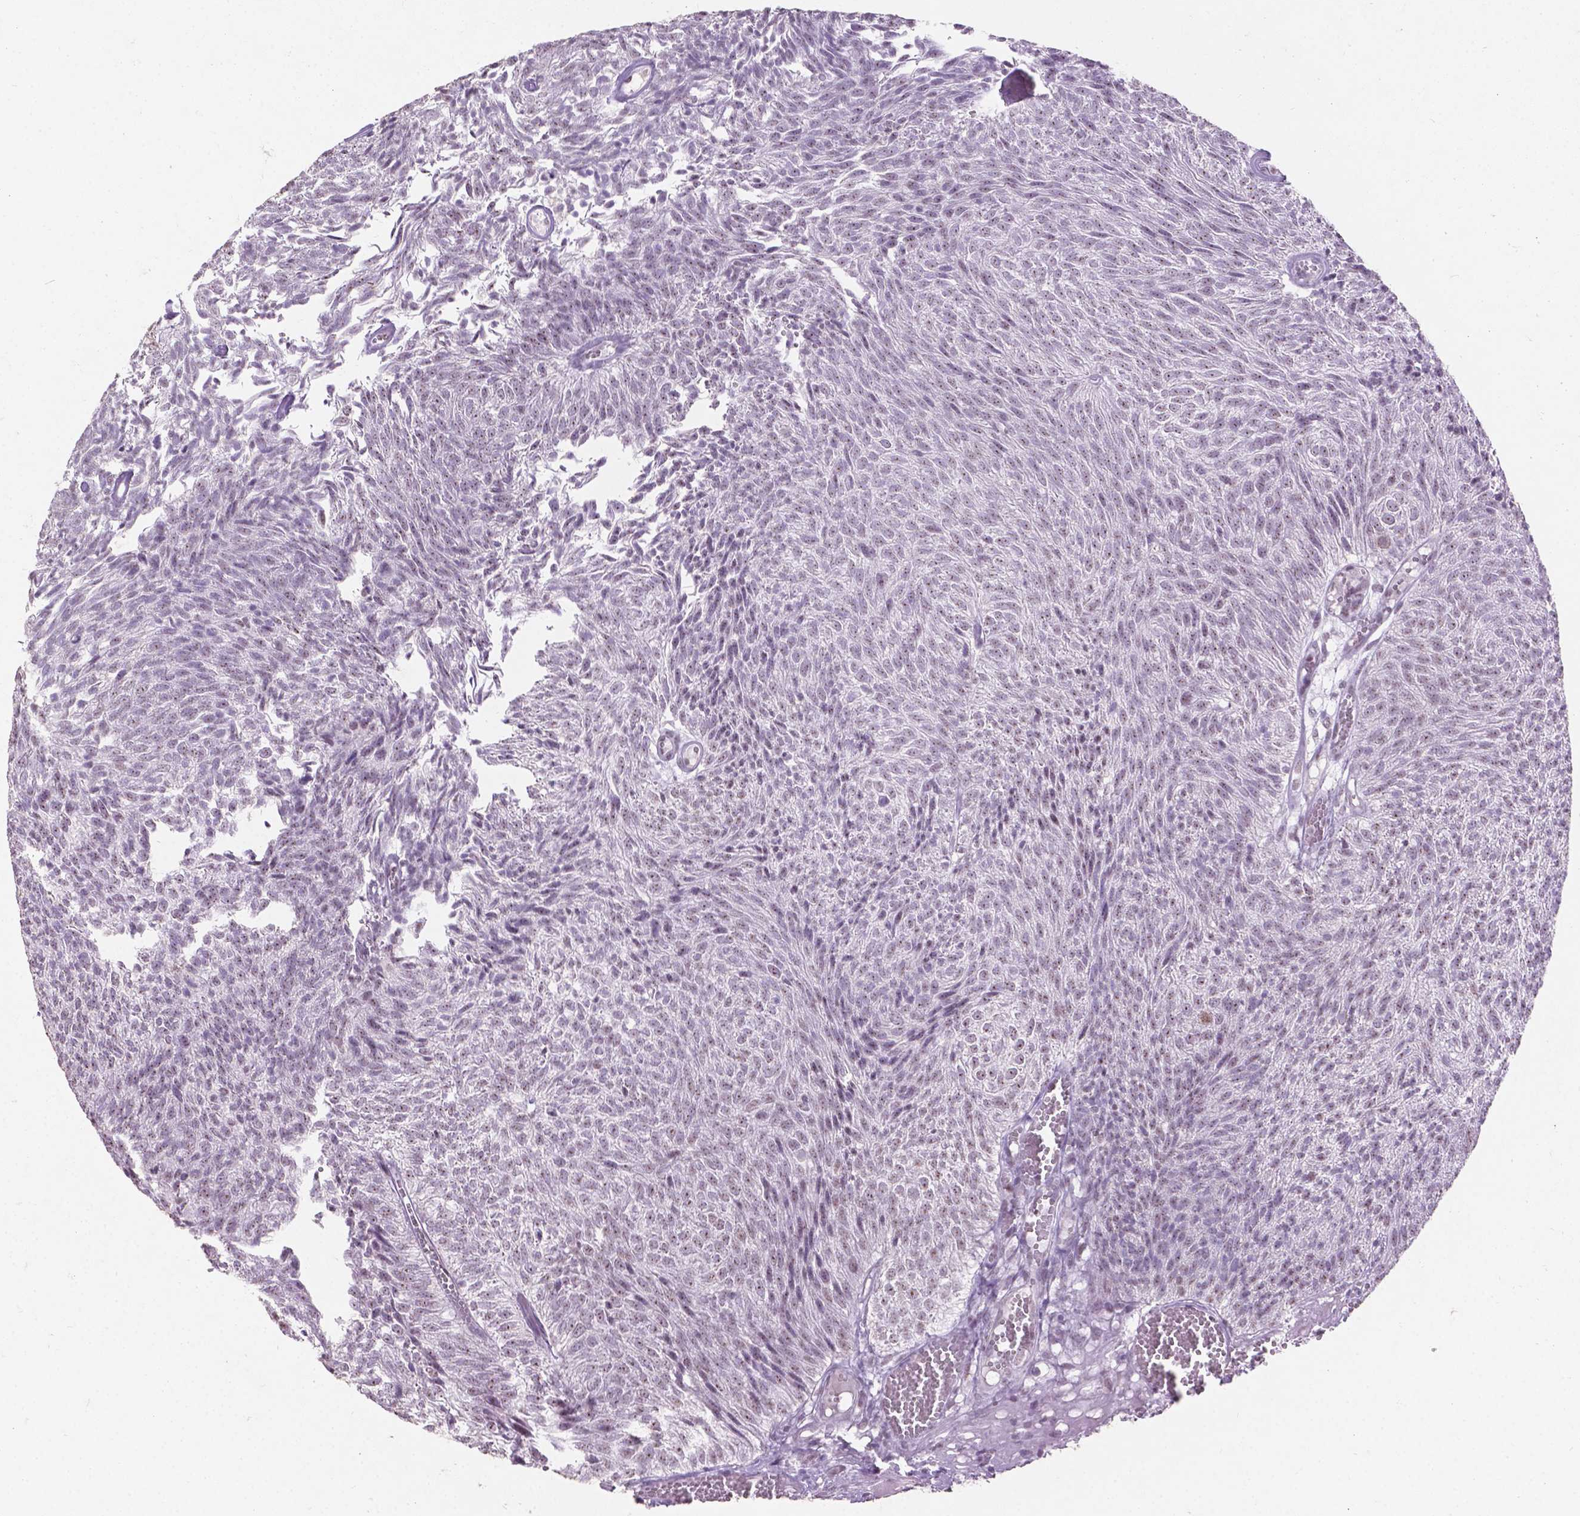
{"staining": {"intensity": "negative", "quantity": "none", "location": "none"}, "tissue": "urothelial cancer", "cell_type": "Tumor cells", "image_type": "cancer", "snomed": [{"axis": "morphology", "description": "Urothelial carcinoma, Low grade"}, {"axis": "topography", "description": "Urinary bladder"}], "caption": "Tumor cells are negative for brown protein staining in urothelial carcinoma (low-grade). (Stains: DAB IHC with hematoxylin counter stain, Microscopy: brightfield microscopy at high magnification).", "gene": "COIL", "patient": {"sex": "male", "age": 77}}